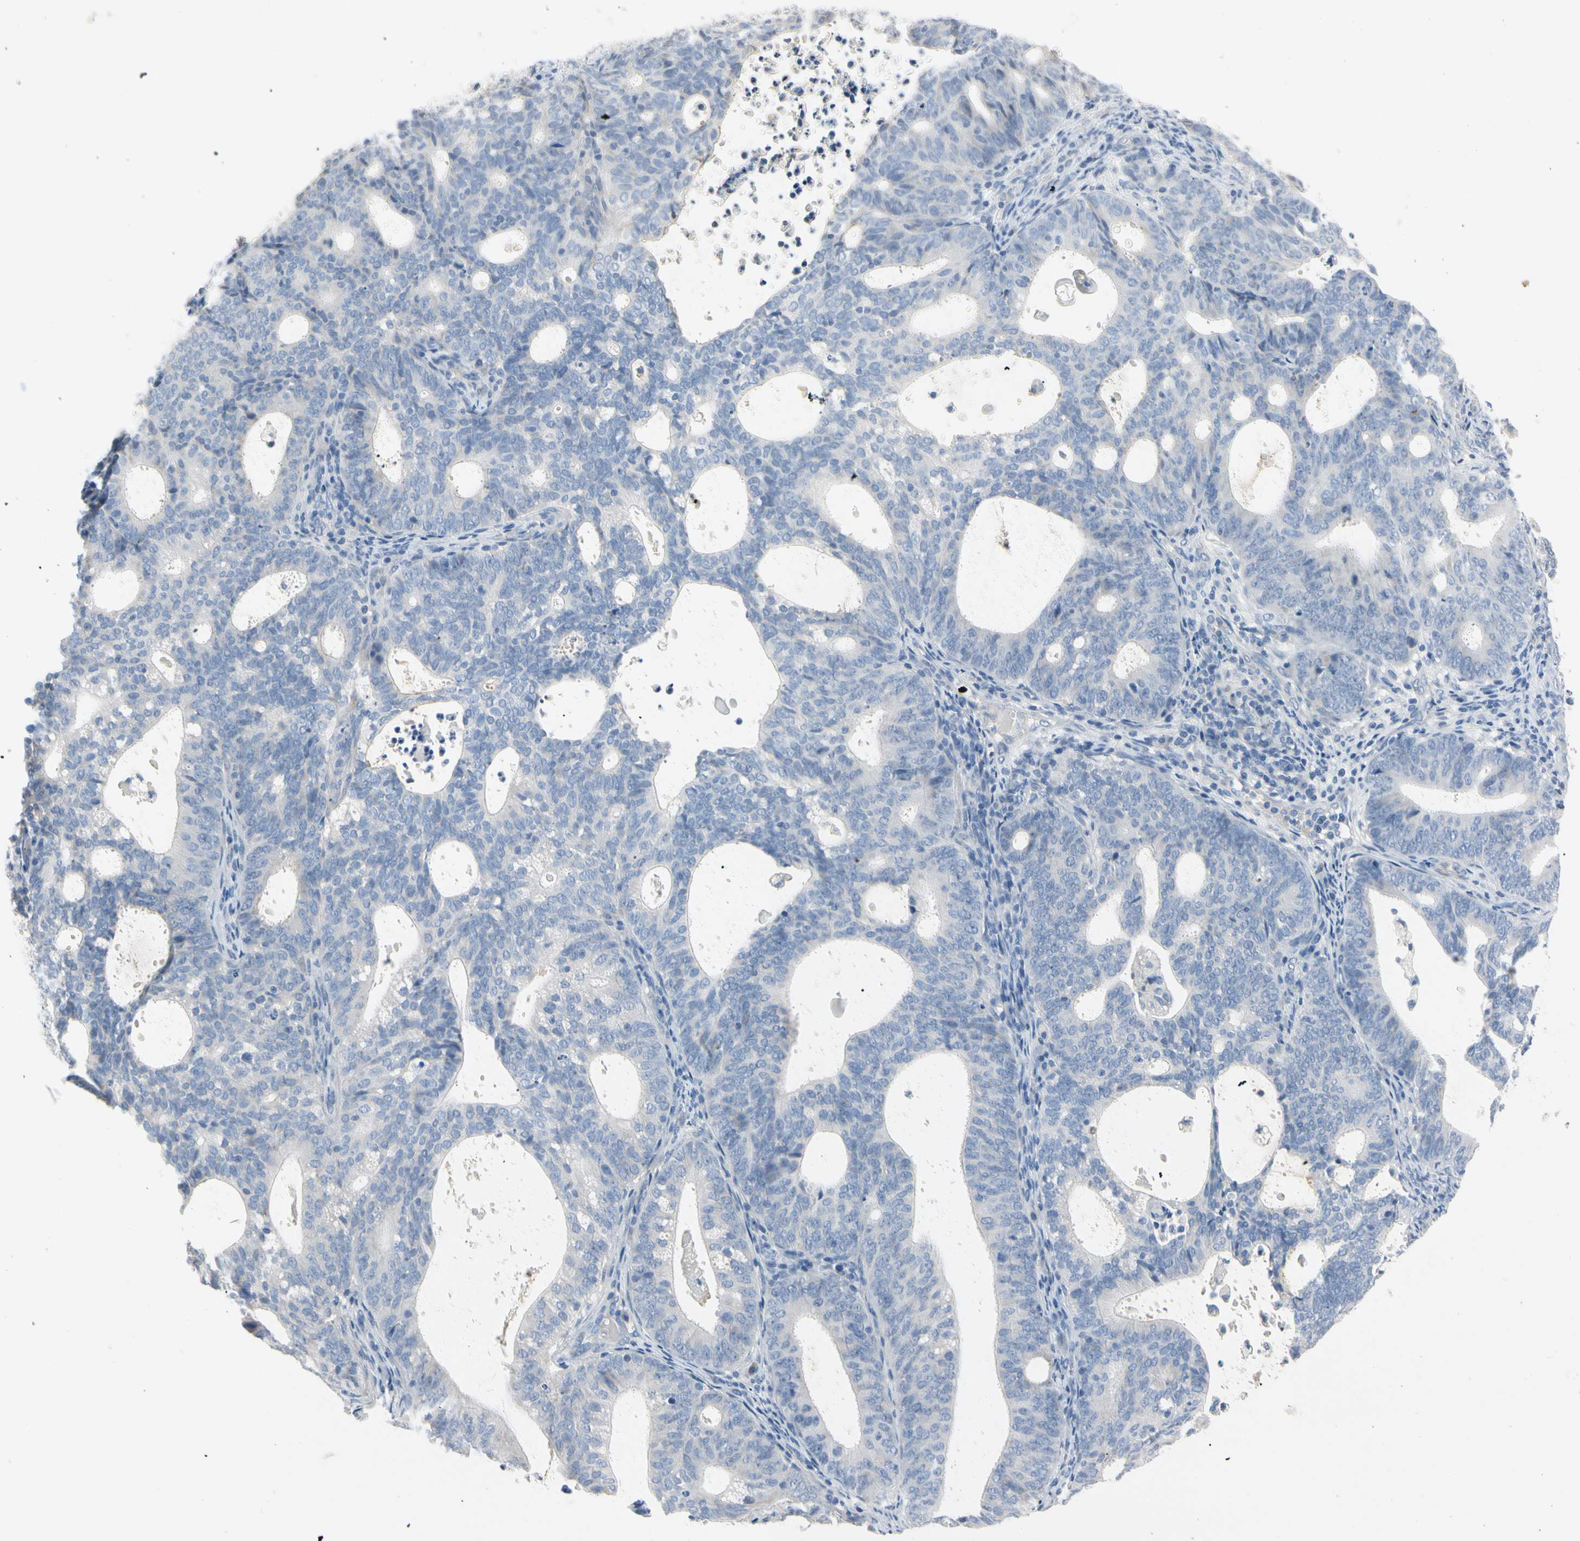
{"staining": {"intensity": "negative", "quantity": "none", "location": "none"}, "tissue": "endometrial cancer", "cell_type": "Tumor cells", "image_type": "cancer", "snomed": [{"axis": "morphology", "description": "Adenocarcinoma, NOS"}, {"axis": "topography", "description": "Uterus"}], "caption": "This image is of endometrial adenocarcinoma stained with immunohistochemistry to label a protein in brown with the nuclei are counter-stained blue. There is no positivity in tumor cells.", "gene": "MARK1", "patient": {"sex": "female", "age": 83}}